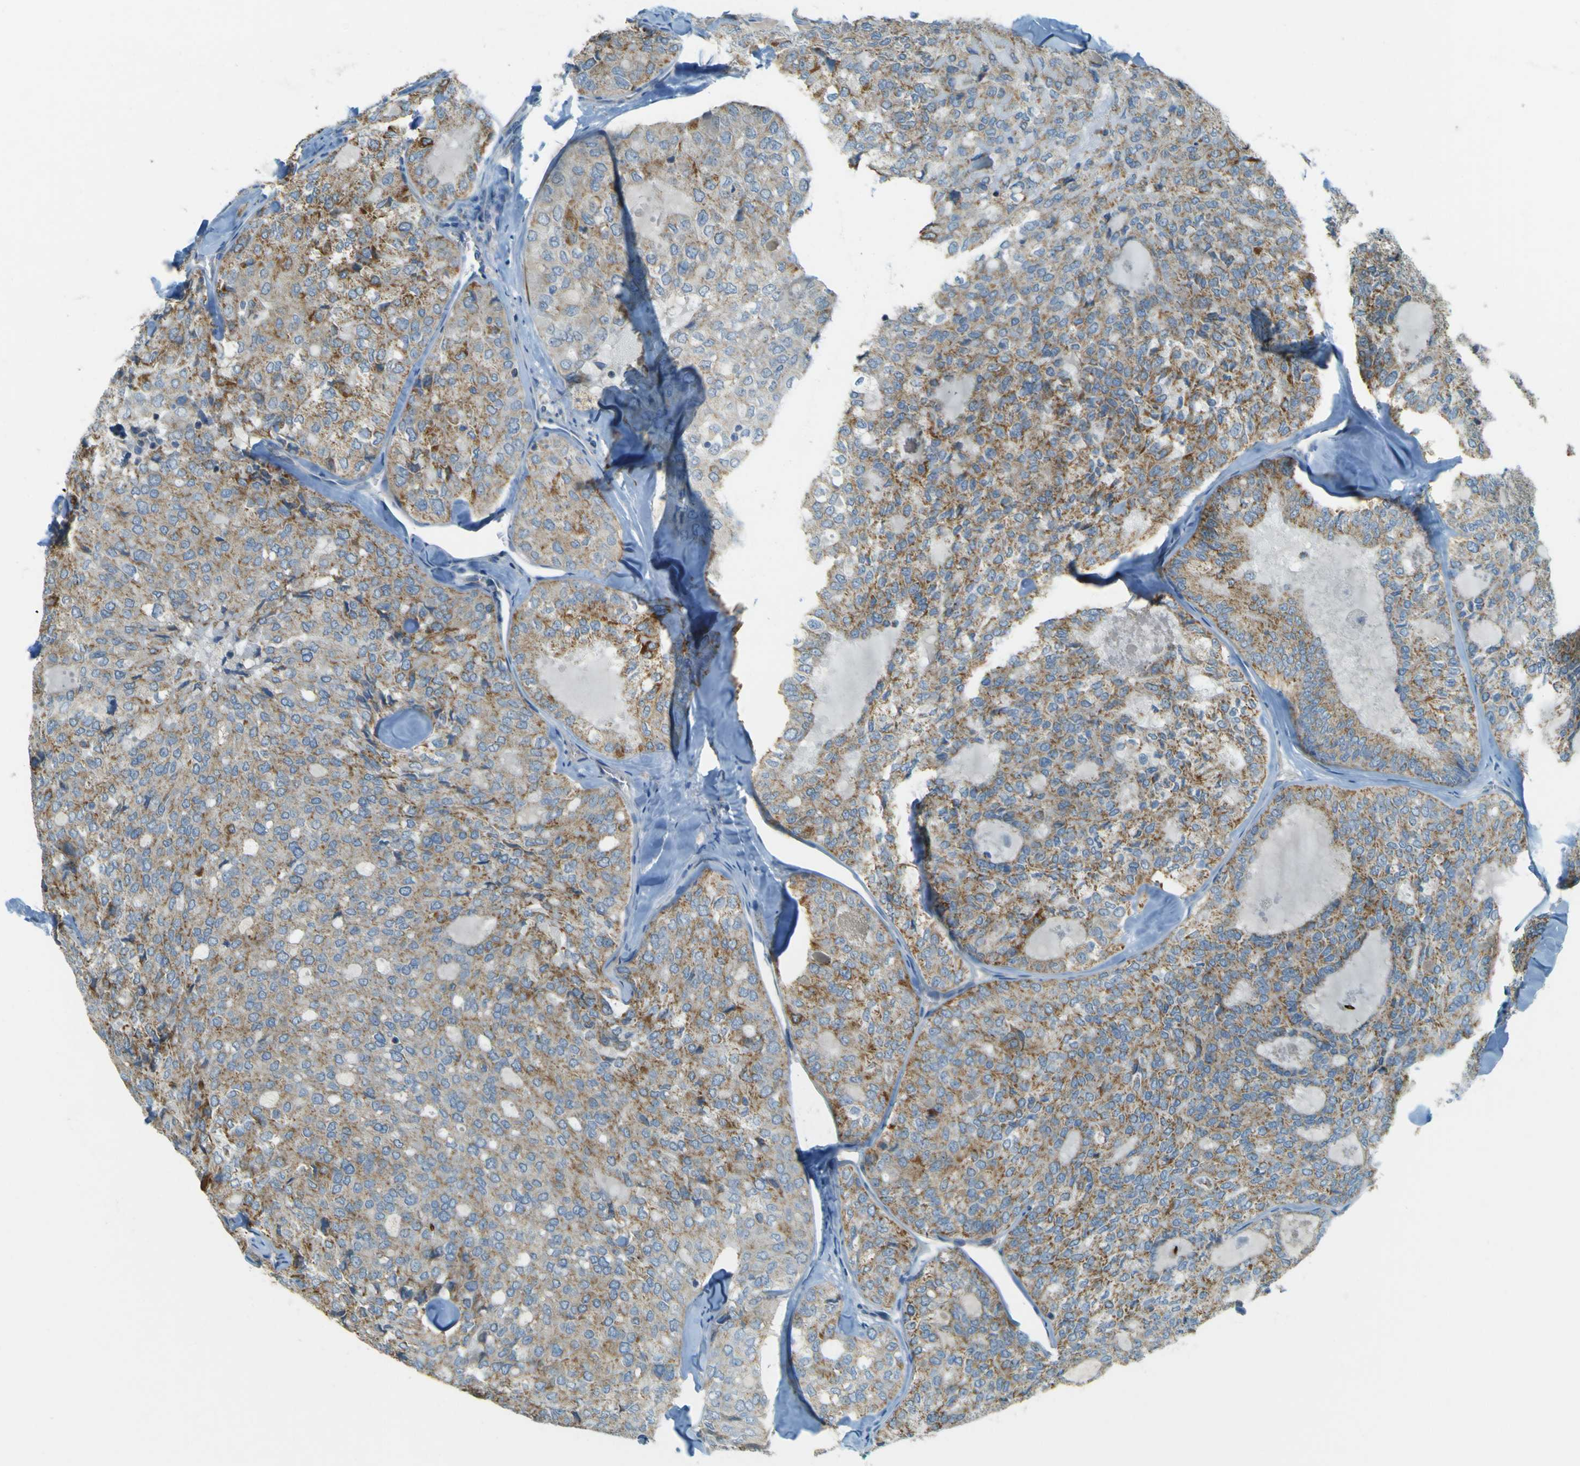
{"staining": {"intensity": "weak", "quantity": ">75%", "location": "cytoplasmic/membranous"}, "tissue": "thyroid cancer", "cell_type": "Tumor cells", "image_type": "cancer", "snomed": [{"axis": "morphology", "description": "Follicular adenoma carcinoma, NOS"}, {"axis": "topography", "description": "Thyroid gland"}], "caption": "An IHC photomicrograph of tumor tissue is shown. Protein staining in brown labels weak cytoplasmic/membranous positivity in thyroid cancer (follicular adenoma carcinoma) within tumor cells. (DAB (3,3'-diaminobenzidine) IHC with brightfield microscopy, high magnification).", "gene": "FKTN", "patient": {"sex": "male", "age": 75}}